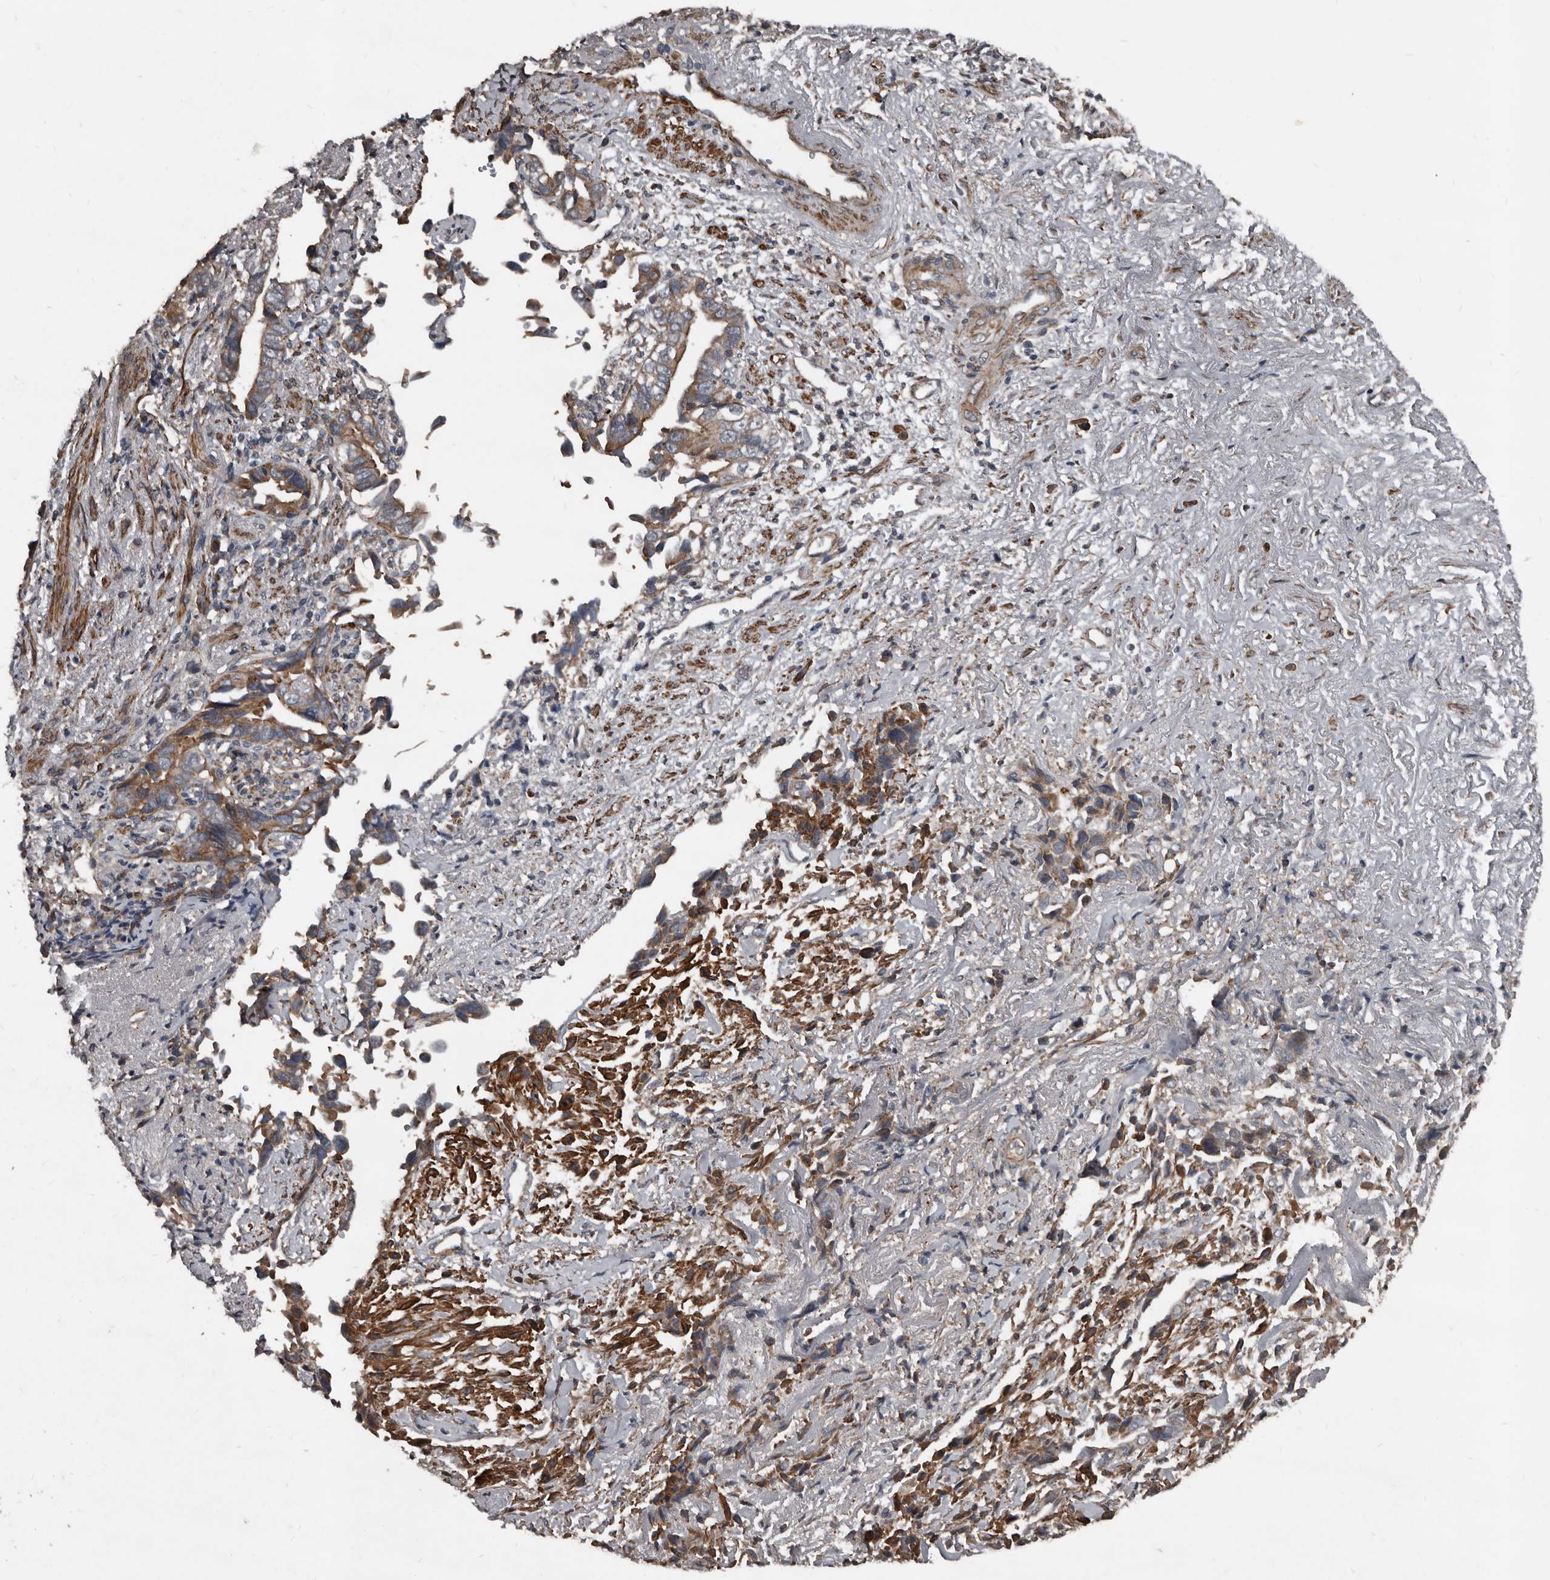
{"staining": {"intensity": "moderate", "quantity": ">75%", "location": "cytoplasmic/membranous"}, "tissue": "liver cancer", "cell_type": "Tumor cells", "image_type": "cancer", "snomed": [{"axis": "morphology", "description": "Cholangiocarcinoma"}, {"axis": "topography", "description": "Liver"}], "caption": "Cholangiocarcinoma (liver) tissue exhibits moderate cytoplasmic/membranous staining in approximately >75% of tumor cells", "gene": "GREB1", "patient": {"sex": "female", "age": 79}}